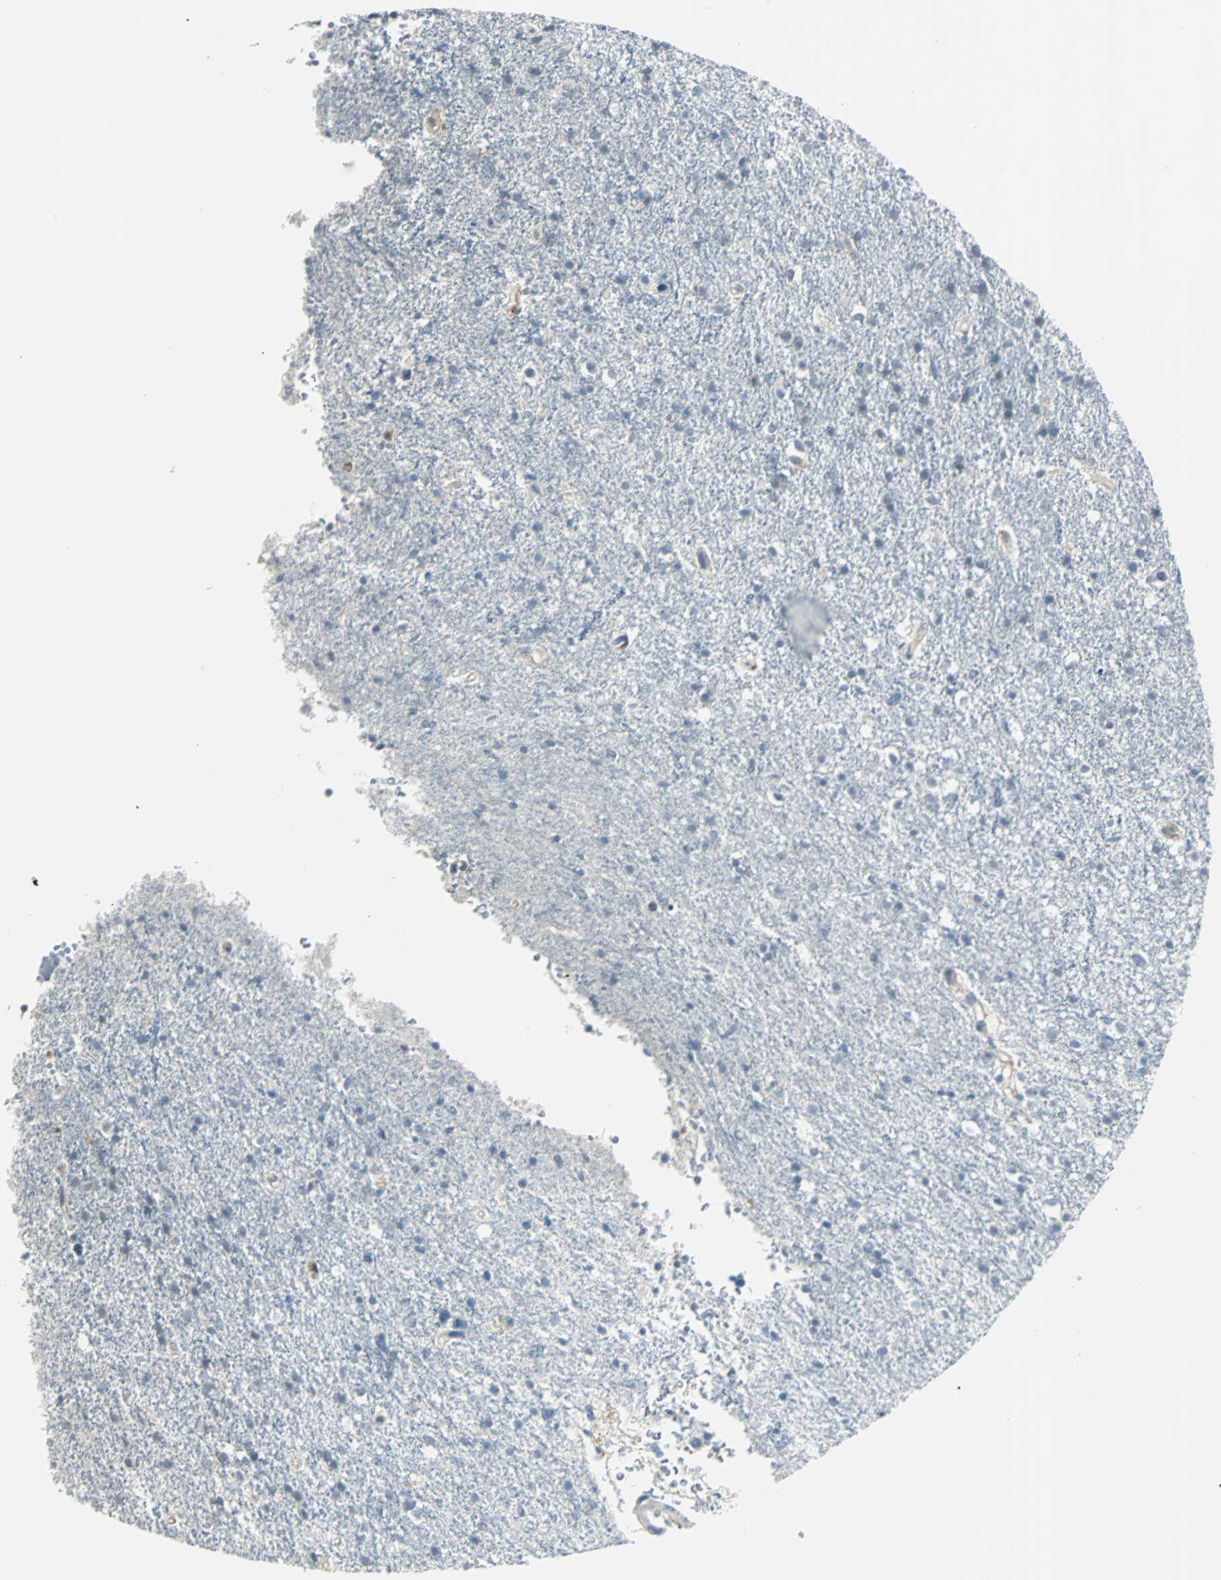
{"staining": {"intensity": "negative", "quantity": "none", "location": "none"}, "tissue": "glioma", "cell_type": "Tumor cells", "image_type": "cancer", "snomed": [{"axis": "morphology", "description": "Glioma, malignant, High grade"}, {"axis": "topography", "description": "Brain"}], "caption": "Tumor cells show no significant expression in glioma. (DAB (3,3'-diaminobenzidine) immunohistochemistry (IHC) with hematoxylin counter stain).", "gene": "FHL2", "patient": {"sex": "male", "age": 33}}